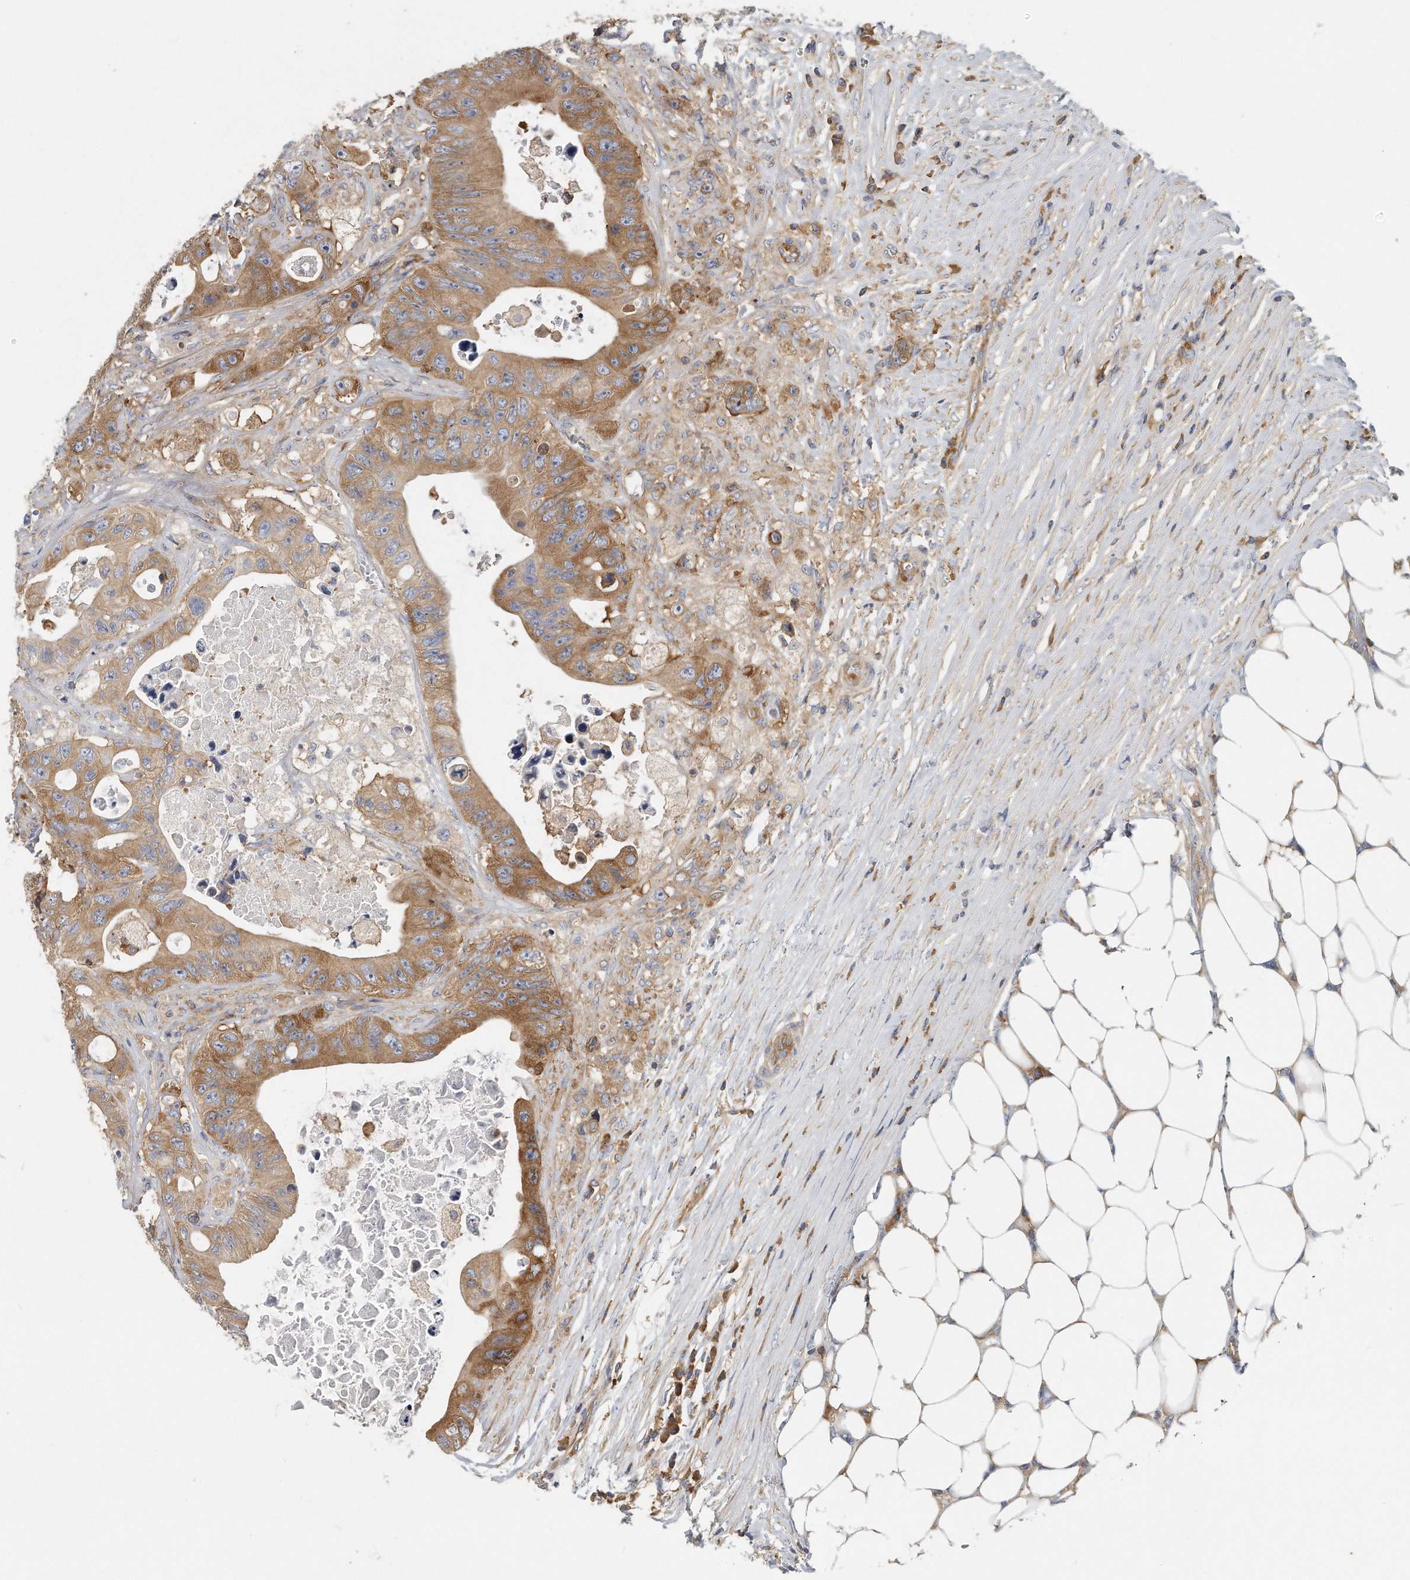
{"staining": {"intensity": "strong", "quantity": "25%-75%", "location": "cytoplasmic/membranous"}, "tissue": "colorectal cancer", "cell_type": "Tumor cells", "image_type": "cancer", "snomed": [{"axis": "morphology", "description": "Adenocarcinoma, NOS"}, {"axis": "topography", "description": "Colon"}], "caption": "Strong cytoplasmic/membranous staining is present in about 25%-75% of tumor cells in colorectal cancer.", "gene": "EIF3I", "patient": {"sex": "female", "age": 46}}